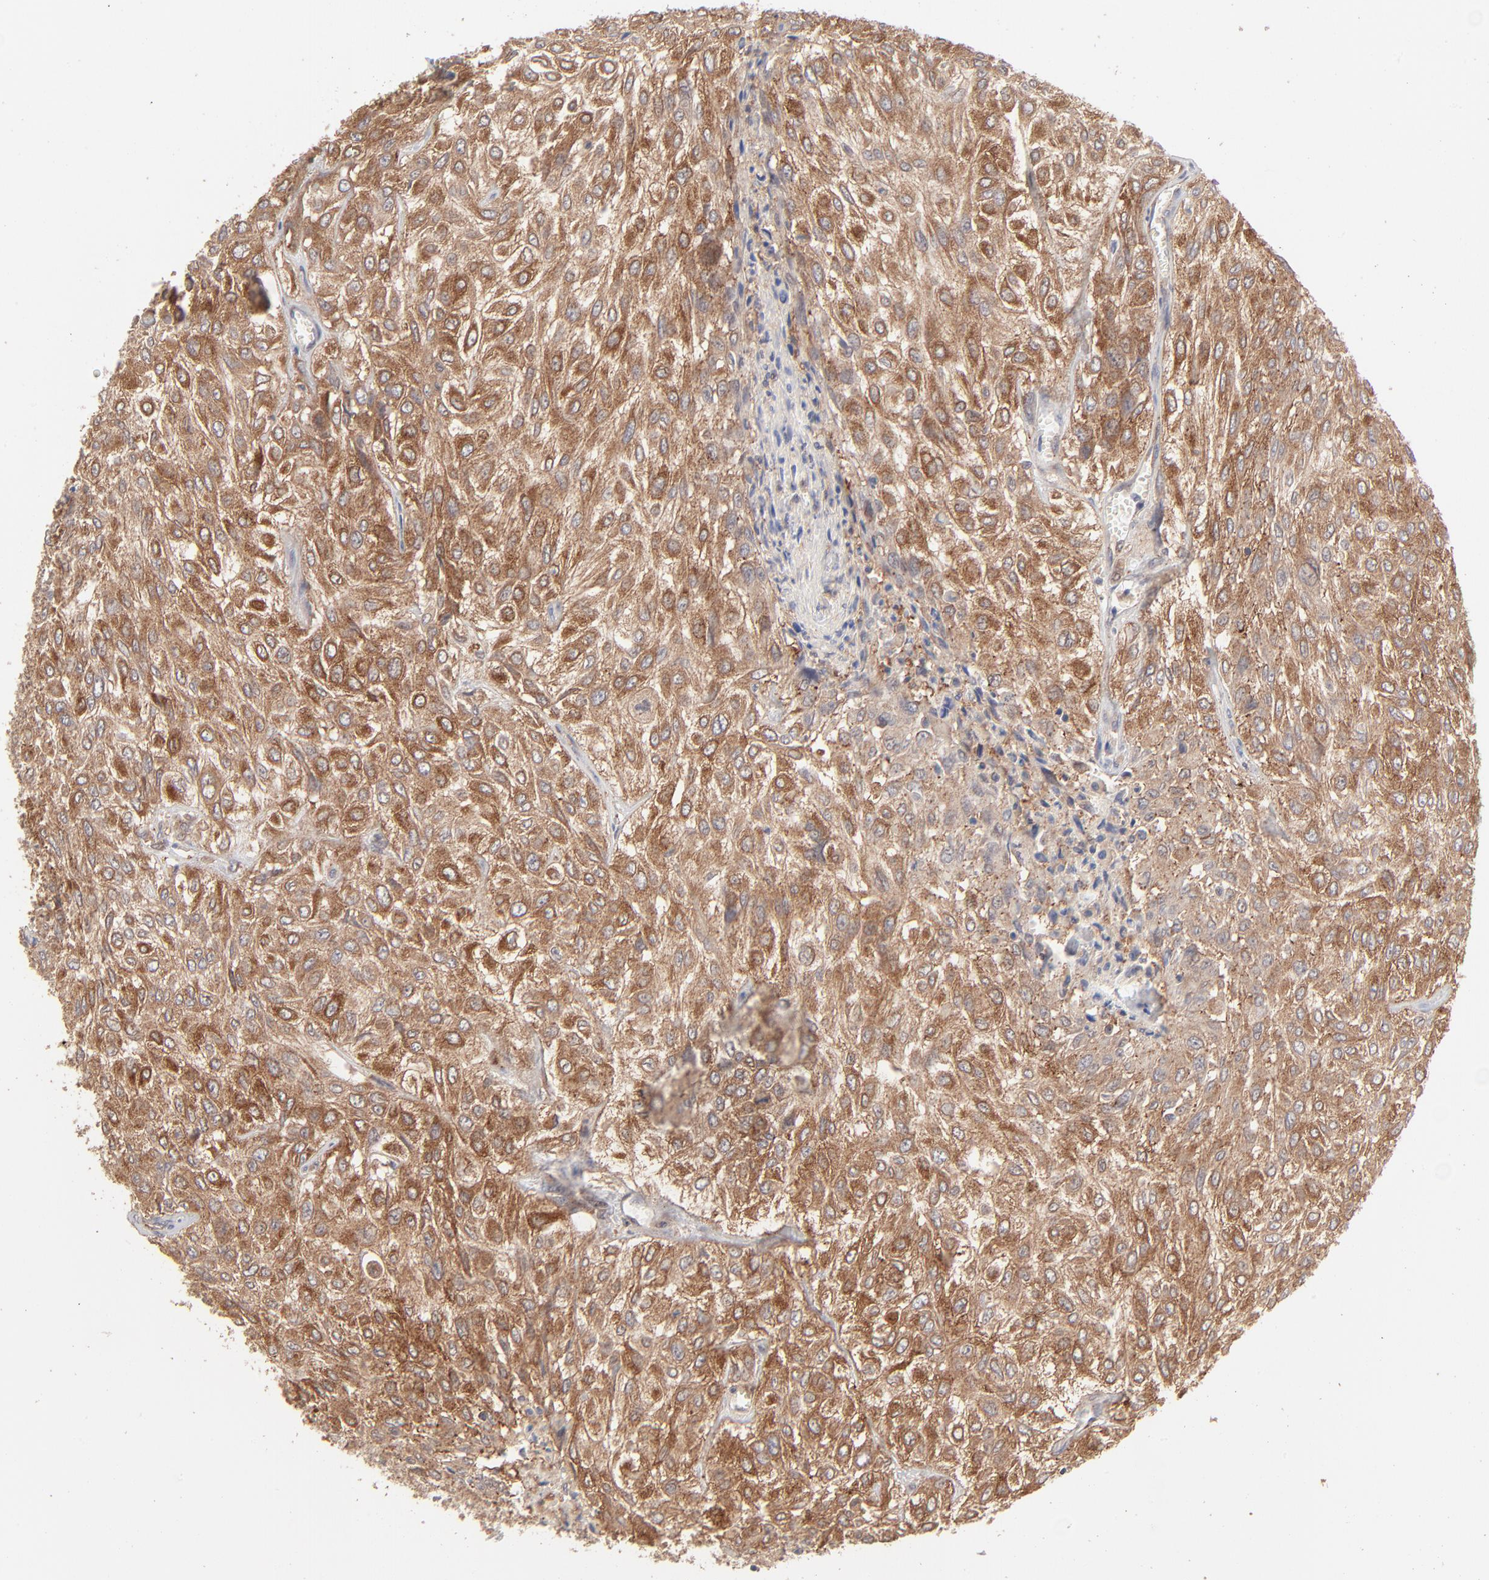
{"staining": {"intensity": "strong", "quantity": ">75%", "location": "cytoplasmic/membranous"}, "tissue": "urothelial cancer", "cell_type": "Tumor cells", "image_type": "cancer", "snomed": [{"axis": "morphology", "description": "Urothelial carcinoma, High grade"}, {"axis": "topography", "description": "Urinary bladder"}], "caption": "Immunohistochemical staining of high-grade urothelial carcinoma demonstrates high levels of strong cytoplasmic/membranous staining in approximately >75% of tumor cells.", "gene": "IVNS1ABP", "patient": {"sex": "male", "age": 57}}